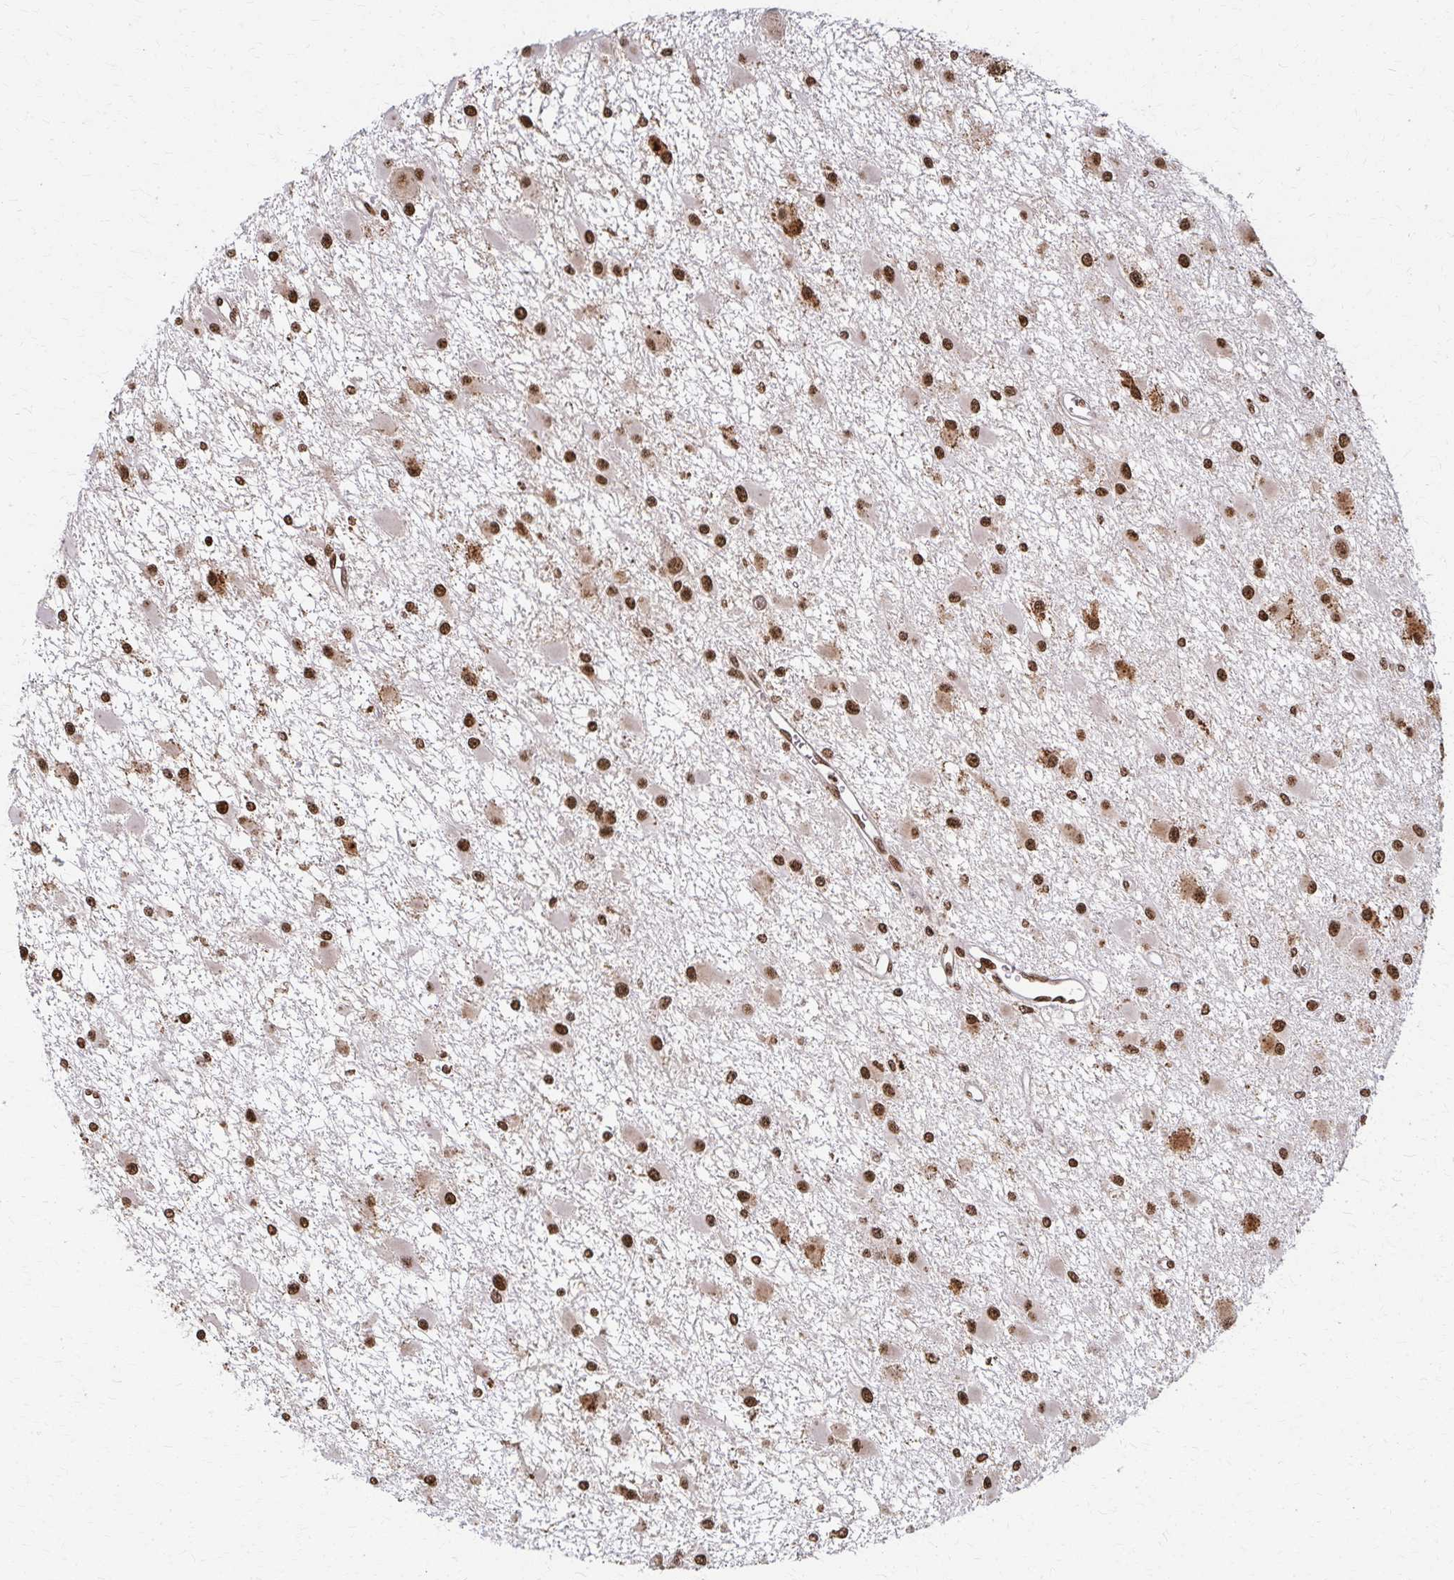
{"staining": {"intensity": "strong", "quantity": ">75%", "location": "nuclear"}, "tissue": "glioma", "cell_type": "Tumor cells", "image_type": "cancer", "snomed": [{"axis": "morphology", "description": "Glioma, malignant, High grade"}, {"axis": "topography", "description": "Brain"}], "caption": "Immunohistochemical staining of high-grade glioma (malignant) exhibits high levels of strong nuclear protein expression in about >75% of tumor cells.", "gene": "PSMD7", "patient": {"sex": "male", "age": 54}}